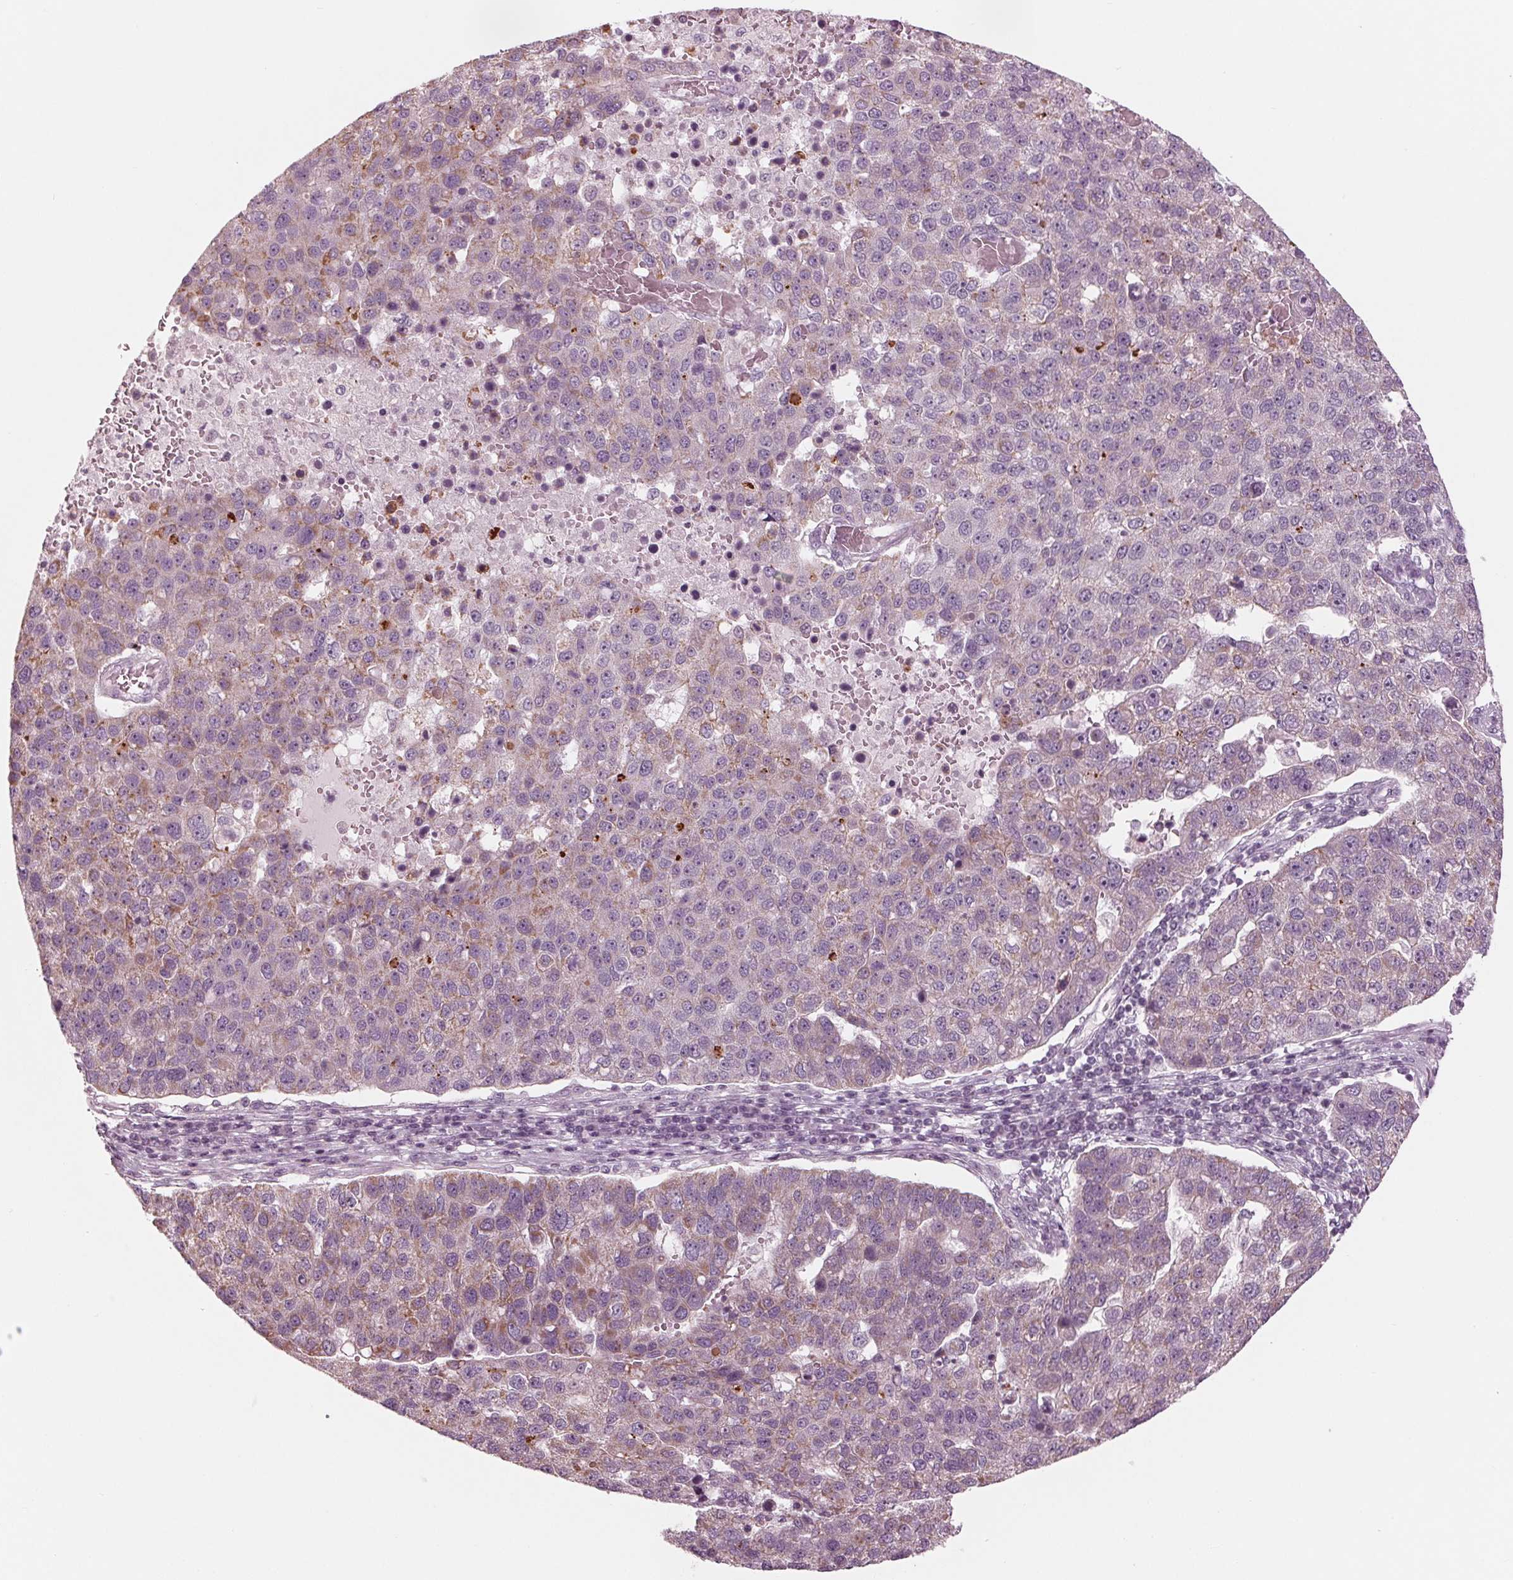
{"staining": {"intensity": "moderate", "quantity": "25%-75%", "location": "cytoplasmic/membranous"}, "tissue": "pancreatic cancer", "cell_type": "Tumor cells", "image_type": "cancer", "snomed": [{"axis": "morphology", "description": "Adenocarcinoma, NOS"}, {"axis": "topography", "description": "Pancreas"}], "caption": "Immunohistochemical staining of pancreatic cancer demonstrates moderate cytoplasmic/membranous protein staining in about 25%-75% of tumor cells.", "gene": "CLN6", "patient": {"sex": "female", "age": 61}}